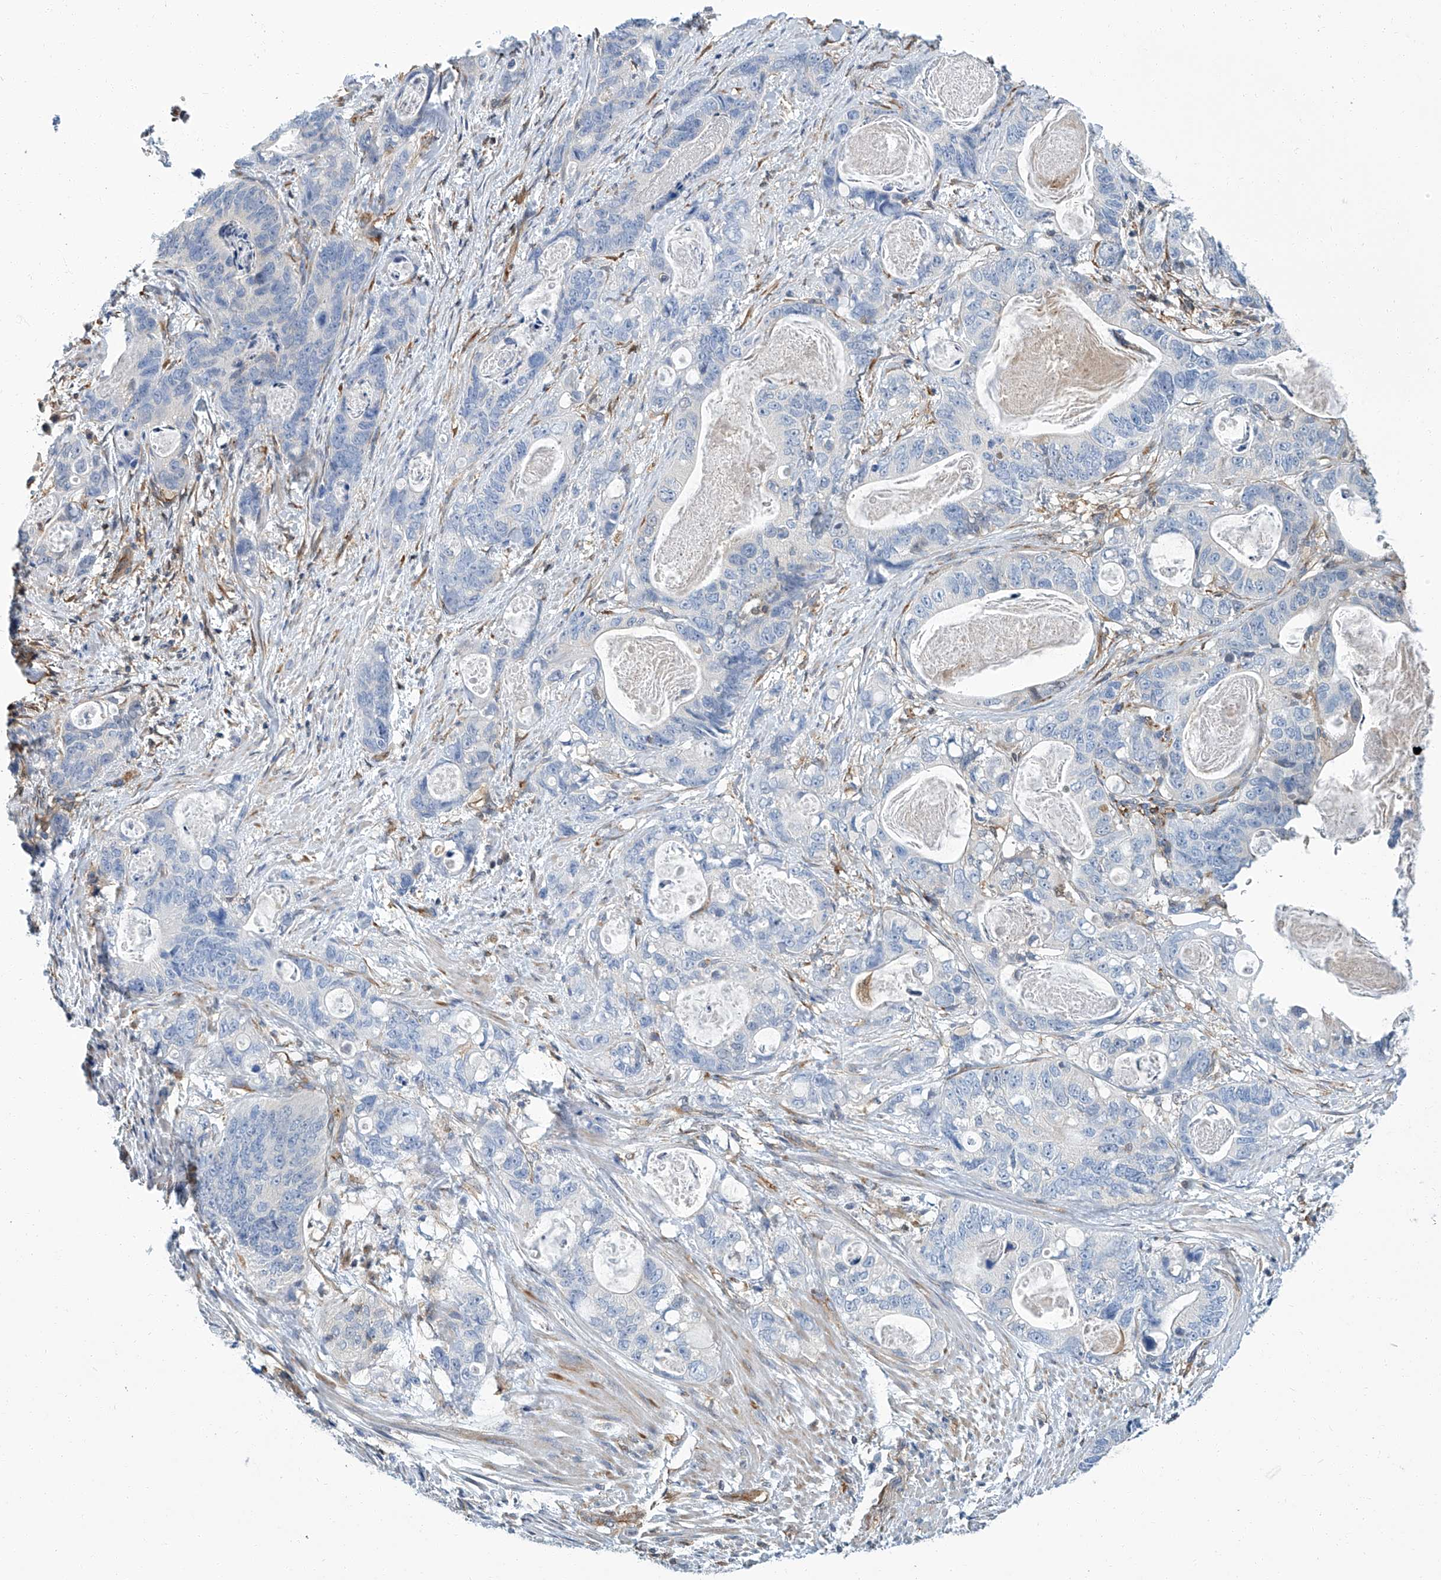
{"staining": {"intensity": "negative", "quantity": "none", "location": "none"}, "tissue": "stomach cancer", "cell_type": "Tumor cells", "image_type": "cancer", "snomed": [{"axis": "morphology", "description": "Normal tissue, NOS"}, {"axis": "morphology", "description": "Adenocarcinoma, NOS"}, {"axis": "topography", "description": "Stomach"}], "caption": "An image of human stomach adenocarcinoma is negative for staining in tumor cells.", "gene": "PSMB10", "patient": {"sex": "female", "age": 89}}